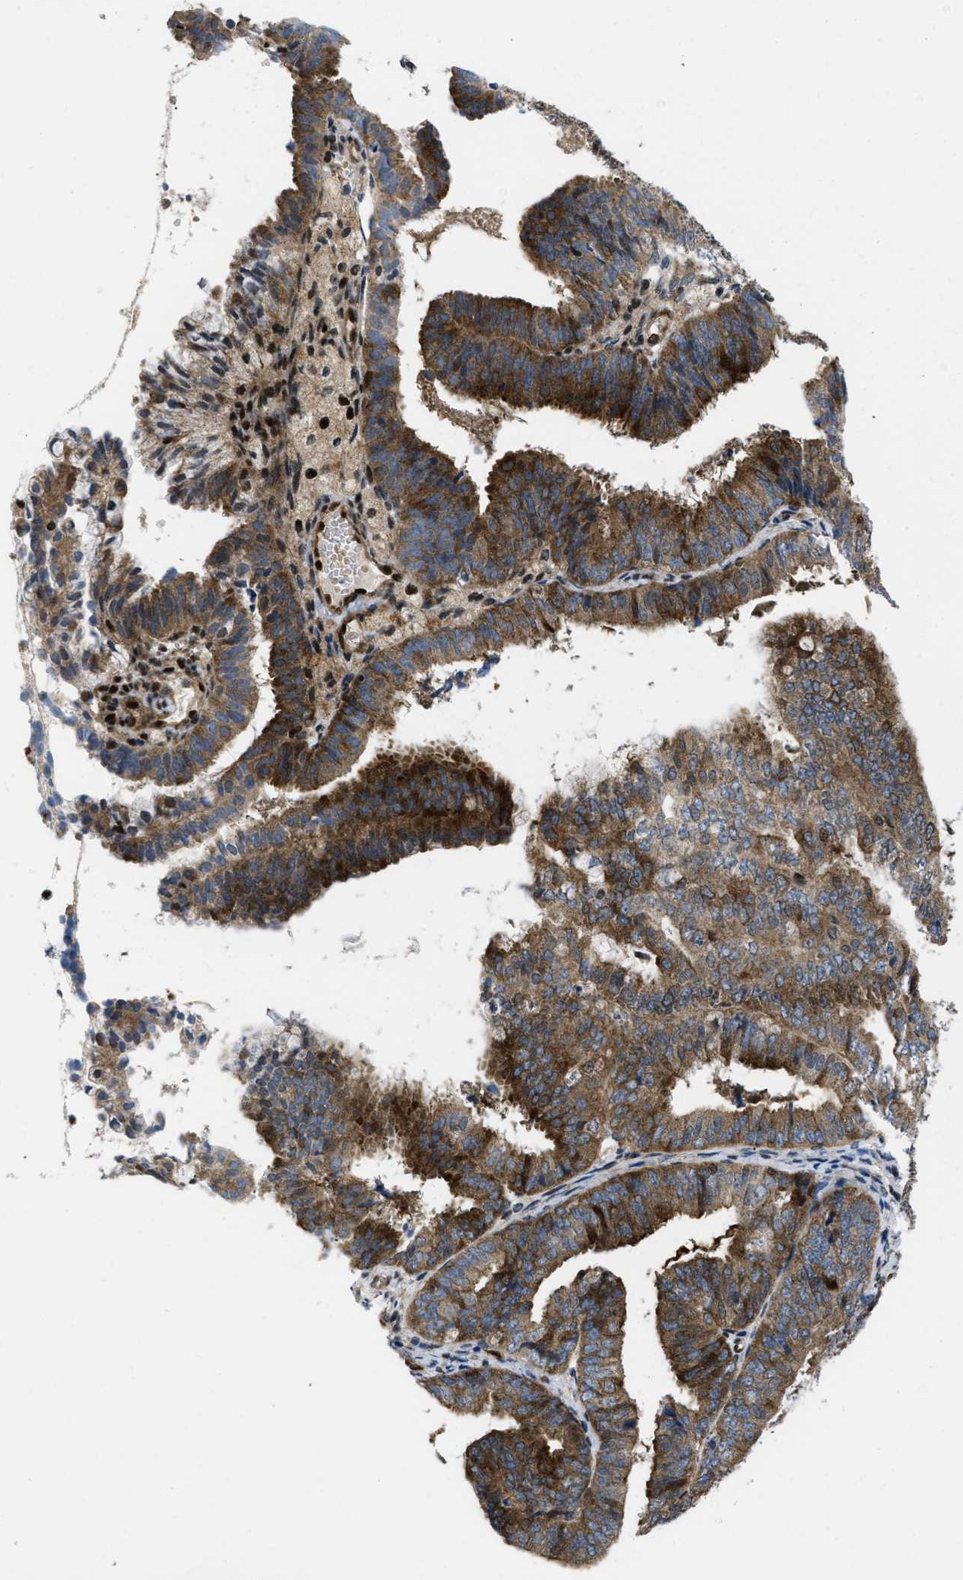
{"staining": {"intensity": "moderate", "quantity": ">75%", "location": "cytoplasmic/membranous"}, "tissue": "endometrial cancer", "cell_type": "Tumor cells", "image_type": "cancer", "snomed": [{"axis": "morphology", "description": "Adenocarcinoma, NOS"}, {"axis": "topography", "description": "Endometrium"}], "caption": "This histopathology image displays immunohistochemistry (IHC) staining of adenocarcinoma (endometrial), with medium moderate cytoplasmic/membranous positivity in approximately >75% of tumor cells.", "gene": "PPP2CB", "patient": {"sex": "female", "age": 63}}